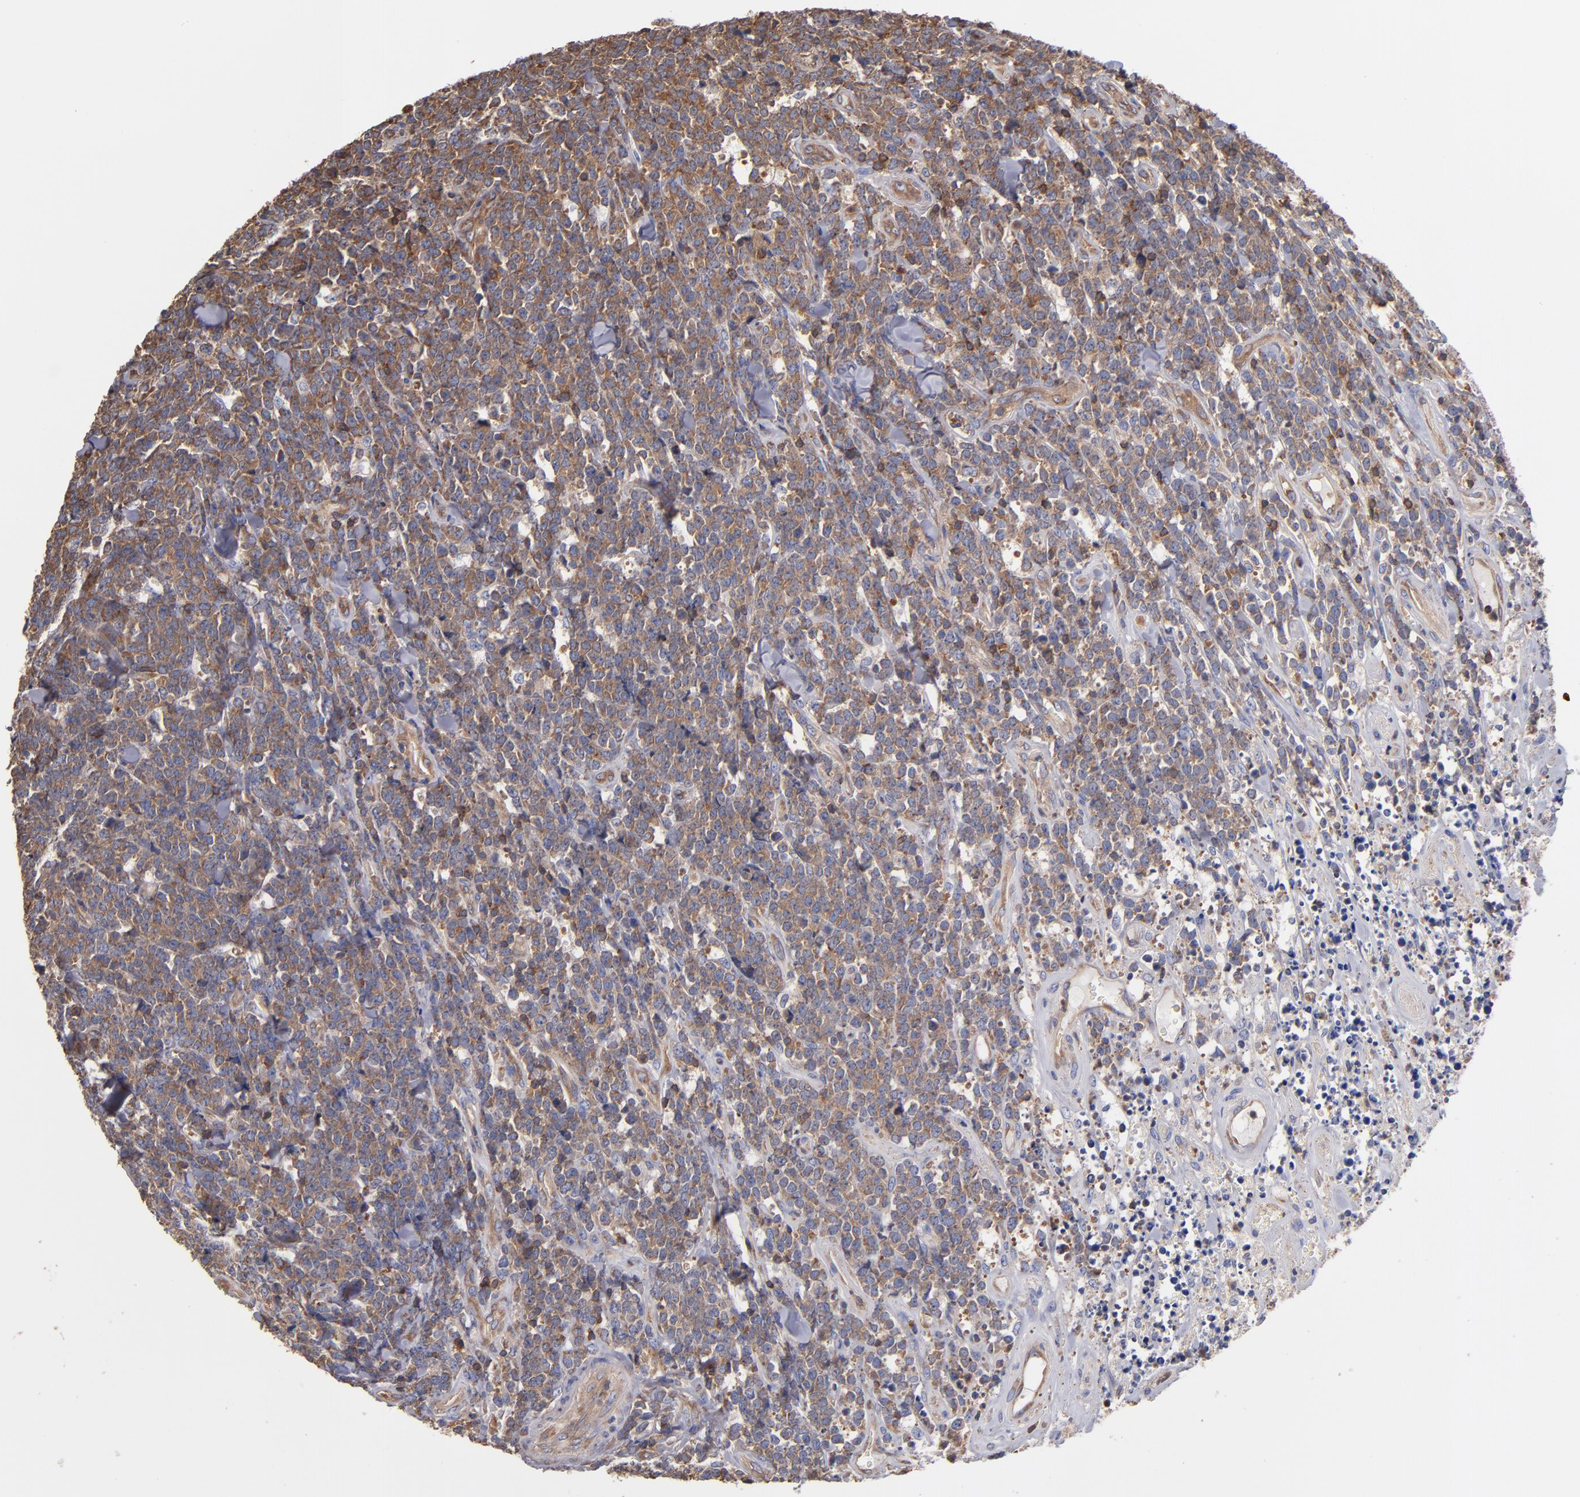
{"staining": {"intensity": "moderate", "quantity": ">75%", "location": "cytoplasmic/membranous"}, "tissue": "lymphoma", "cell_type": "Tumor cells", "image_type": "cancer", "snomed": [{"axis": "morphology", "description": "Malignant lymphoma, non-Hodgkin's type, High grade"}, {"axis": "topography", "description": "Small intestine"}, {"axis": "topography", "description": "Colon"}], "caption": "A high-resolution histopathology image shows immunohistochemistry (IHC) staining of high-grade malignant lymphoma, non-Hodgkin's type, which shows moderate cytoplasmic/membranous expression in about >75% of tumor cells.", "gene": "ESYT2", "patient": {"sex": "male", "age": 8}}